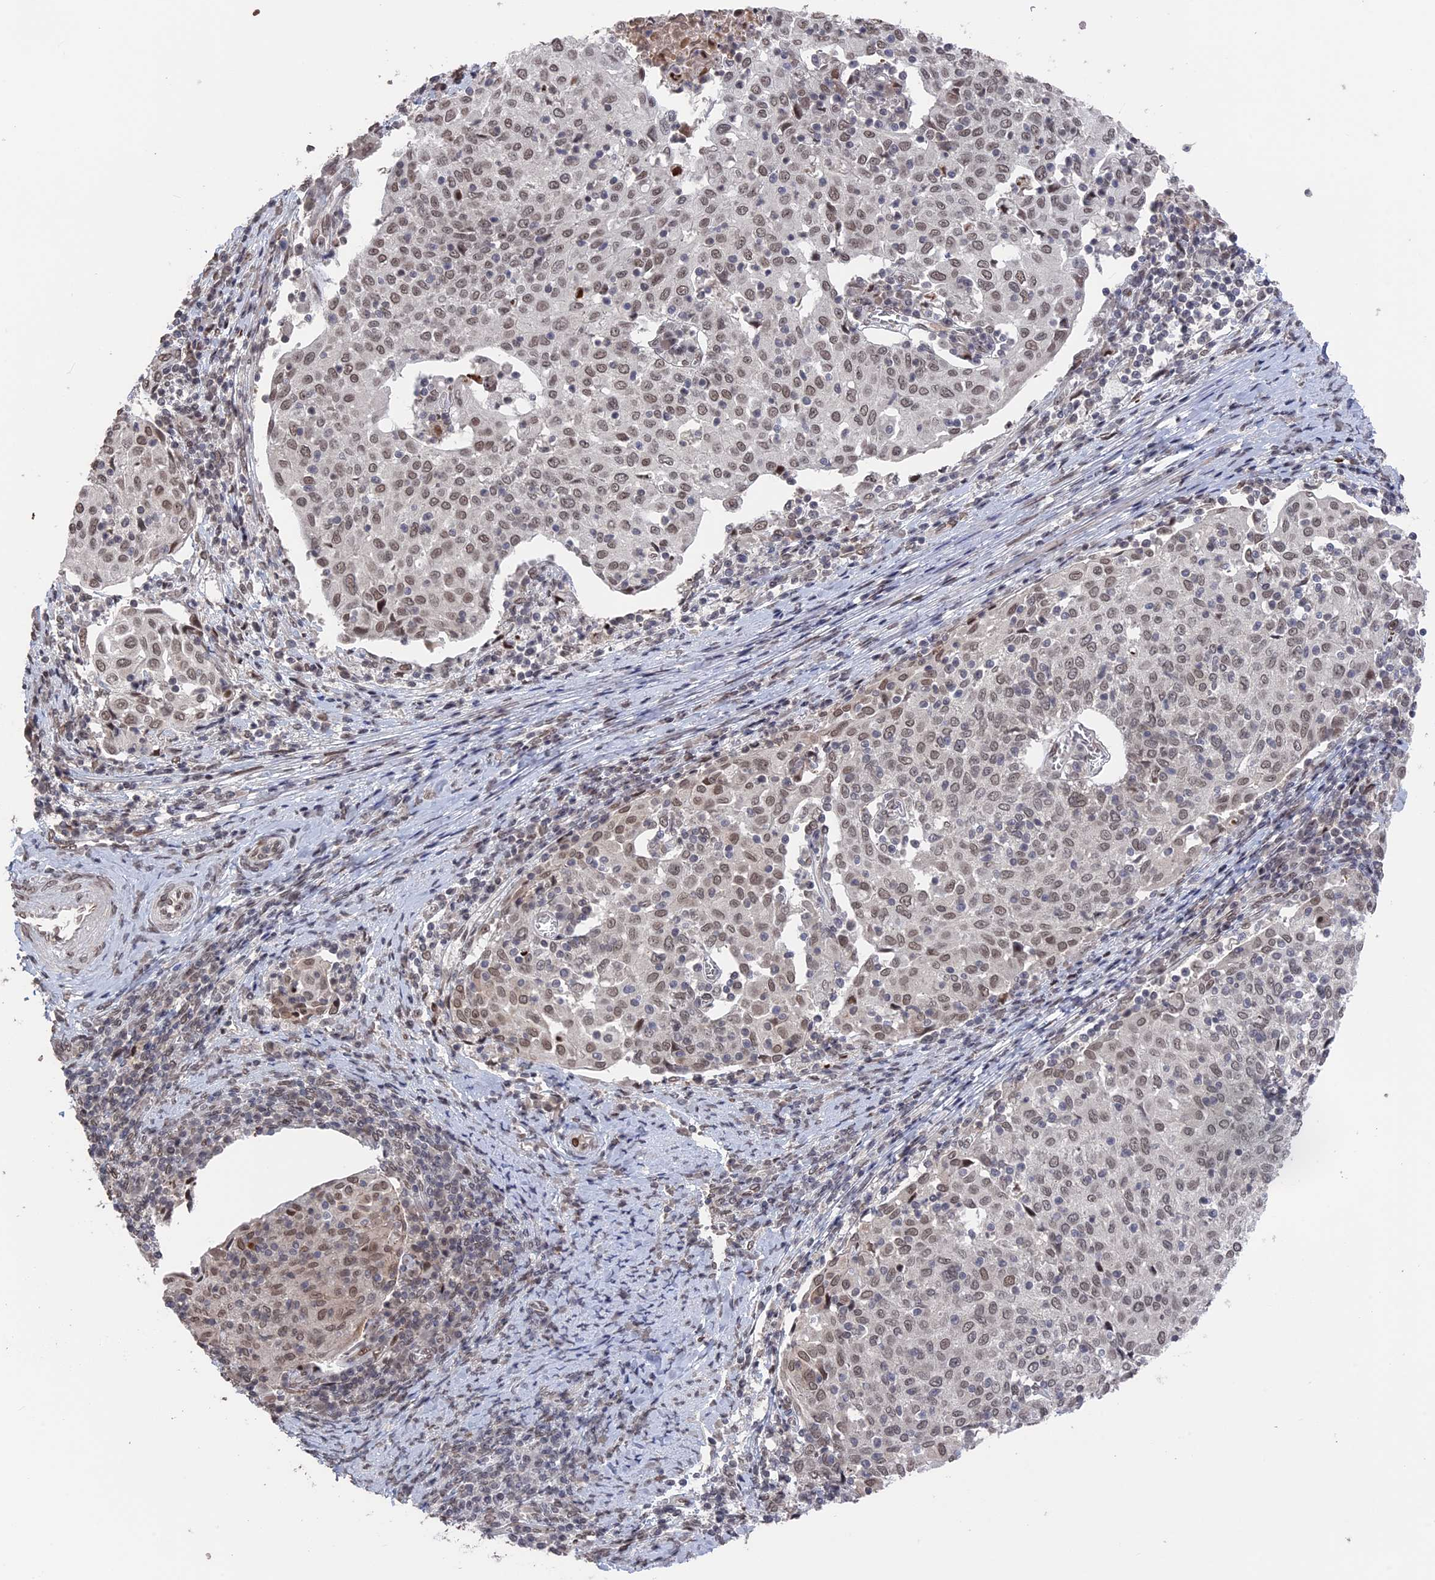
{"staining": {"intensity": "weak", "quantity": ">75%", "location": "nuclear"}, "tissue": "cervical cancer", "cell_type": "Tumor cells", "image_type": "cancer", "snomed": [{"axis": "morphology", "description": "Squamous cell carcinoma, NOS"}, {"axis": "topography", "description": "Cervix"}], "caption": "Protein staining of cervical cancer (squamous cell carcinoma) tissue reveals weak nuclear staining in approximately >75% of tumor cells.", "gene": "NR2C2AP", "patient": {"sex": "female", "age": 52}}